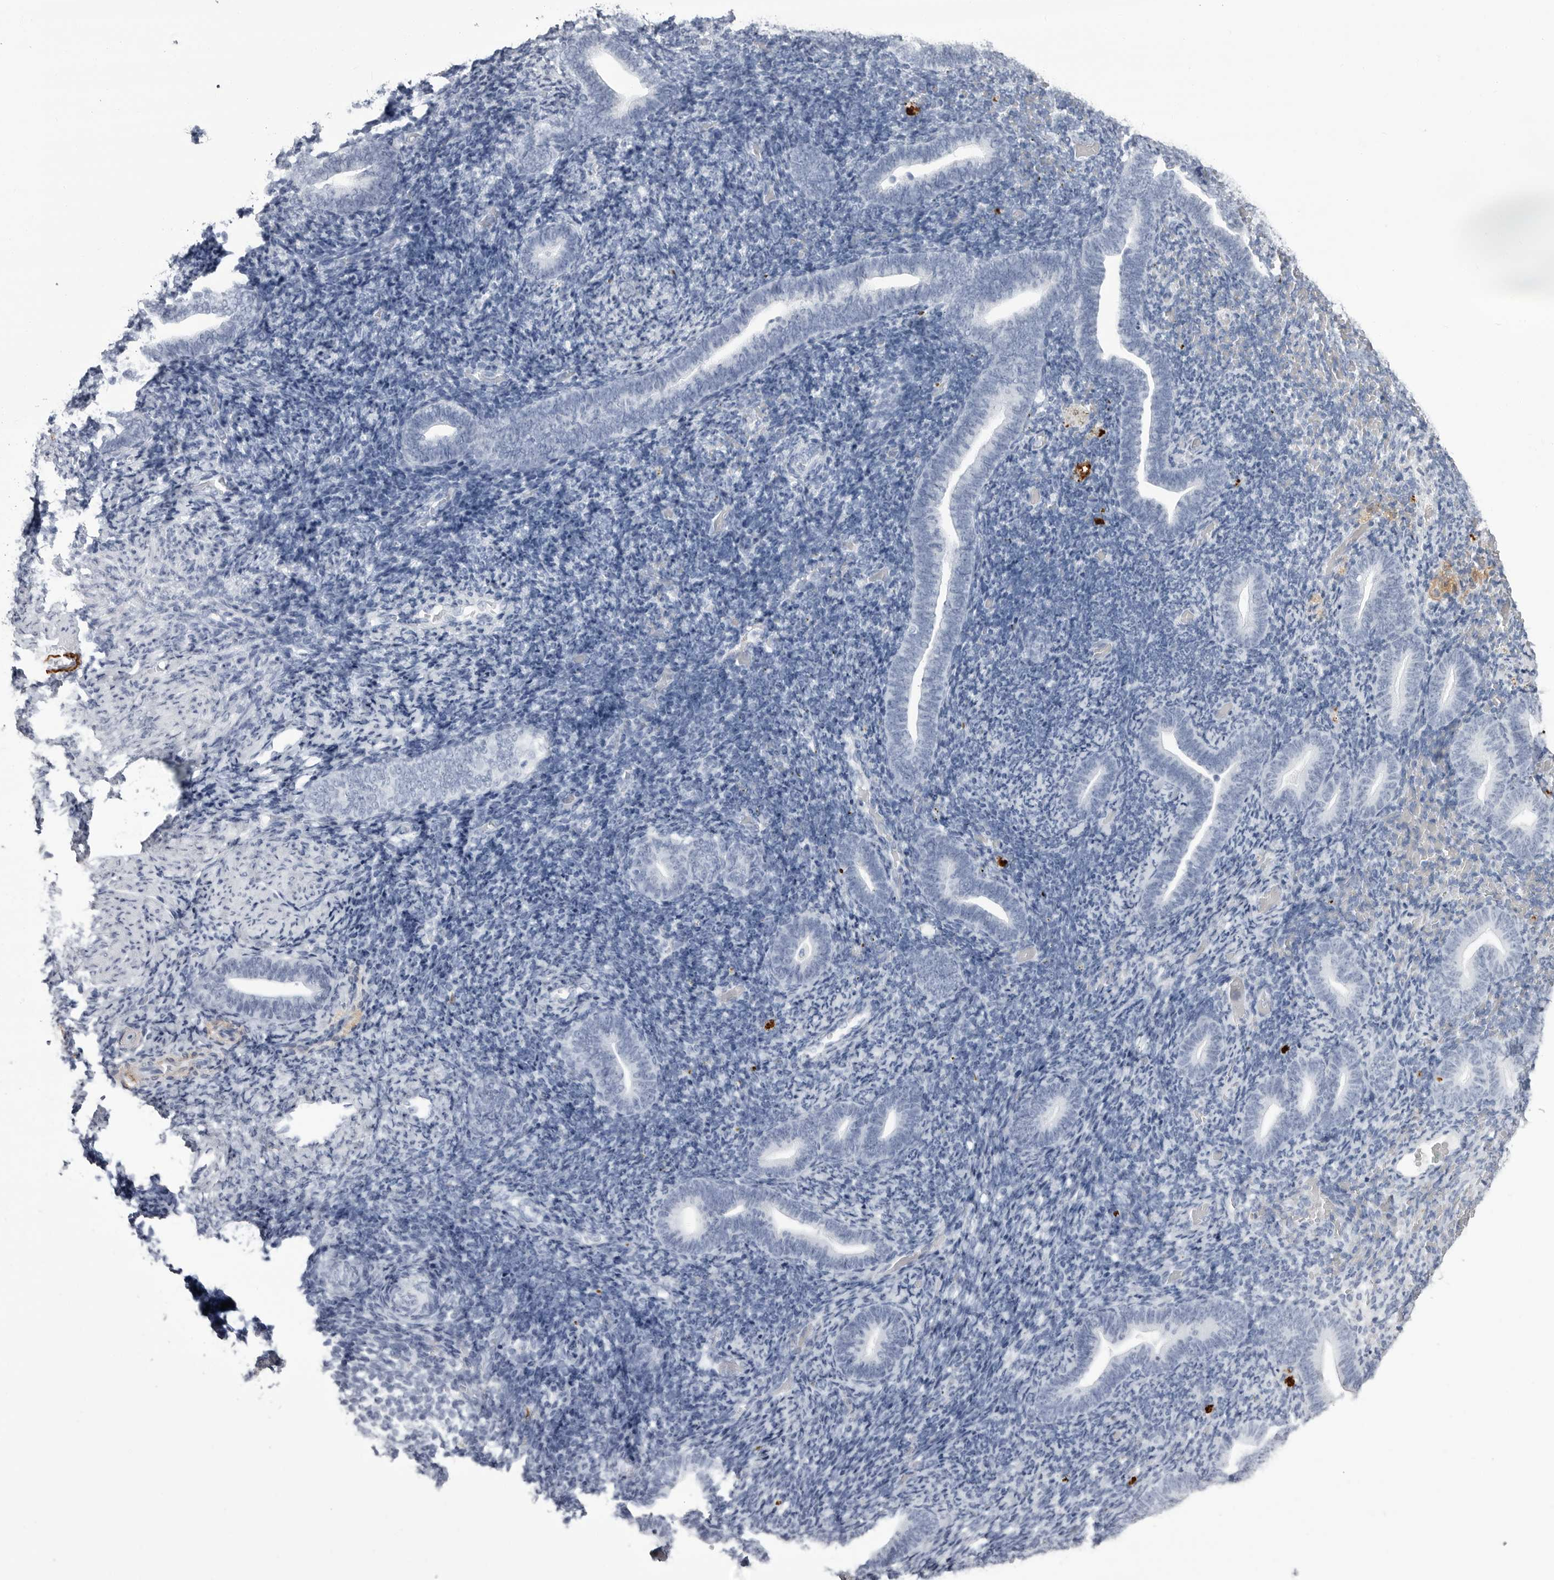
{"staining": {"intensity": "negative", "quantity": "none", "location": "none"}, "tissue": "endometrium", "cell_type": "Cells in endometrial stroma", "image_type": "normal", "snomed": [{"axis": "morphology", "description": "Normal tissue, NOS"}, {"axis": "topography", "description": "Endometrium"}], "caption": "Human endometrium stained for a protein using IHC displays no expression in cells in endometrial stroma.", "gene": "COL26A1", "patient": {"sex": "female", "age": 51}}